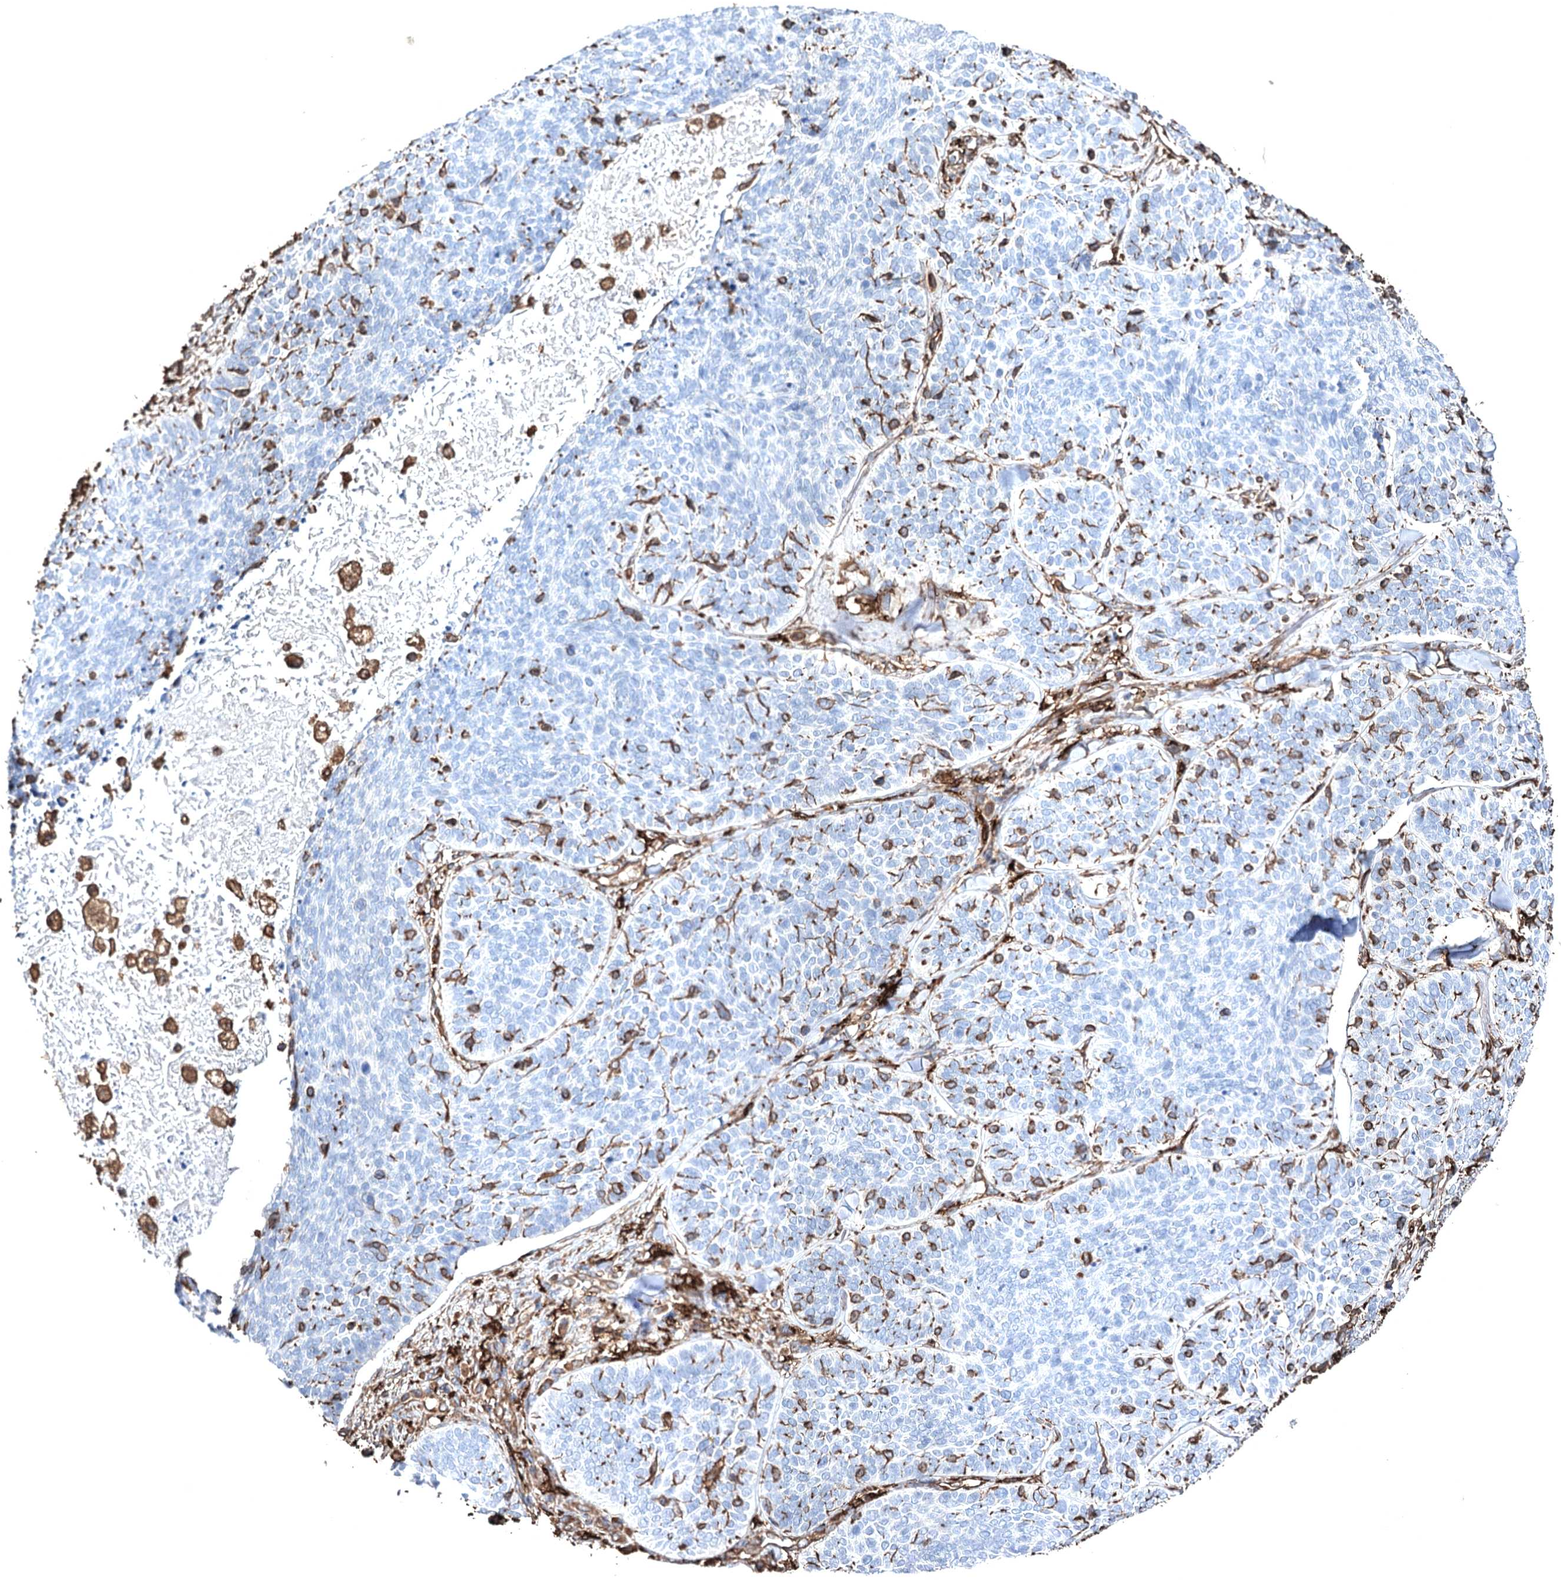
{"staining": {"intensity": "negative", "quantity": "none", "location": "none"}, "tissue": "skin cancer", "cell_type": "Tumor cells", "image_type": "cancer", "snomed": [{"axis": "morphology", "description": "Basal cell carcinoma"}, {"axis": "topography", "description": "Skin"}], "caption": "This is an immunohistochemistry (IHC) image of skin basal cell carcinoma. There is no expression in tumor cells.", "gene": "CLEC4M", "patient": {"sex": "male", "age": 85}}